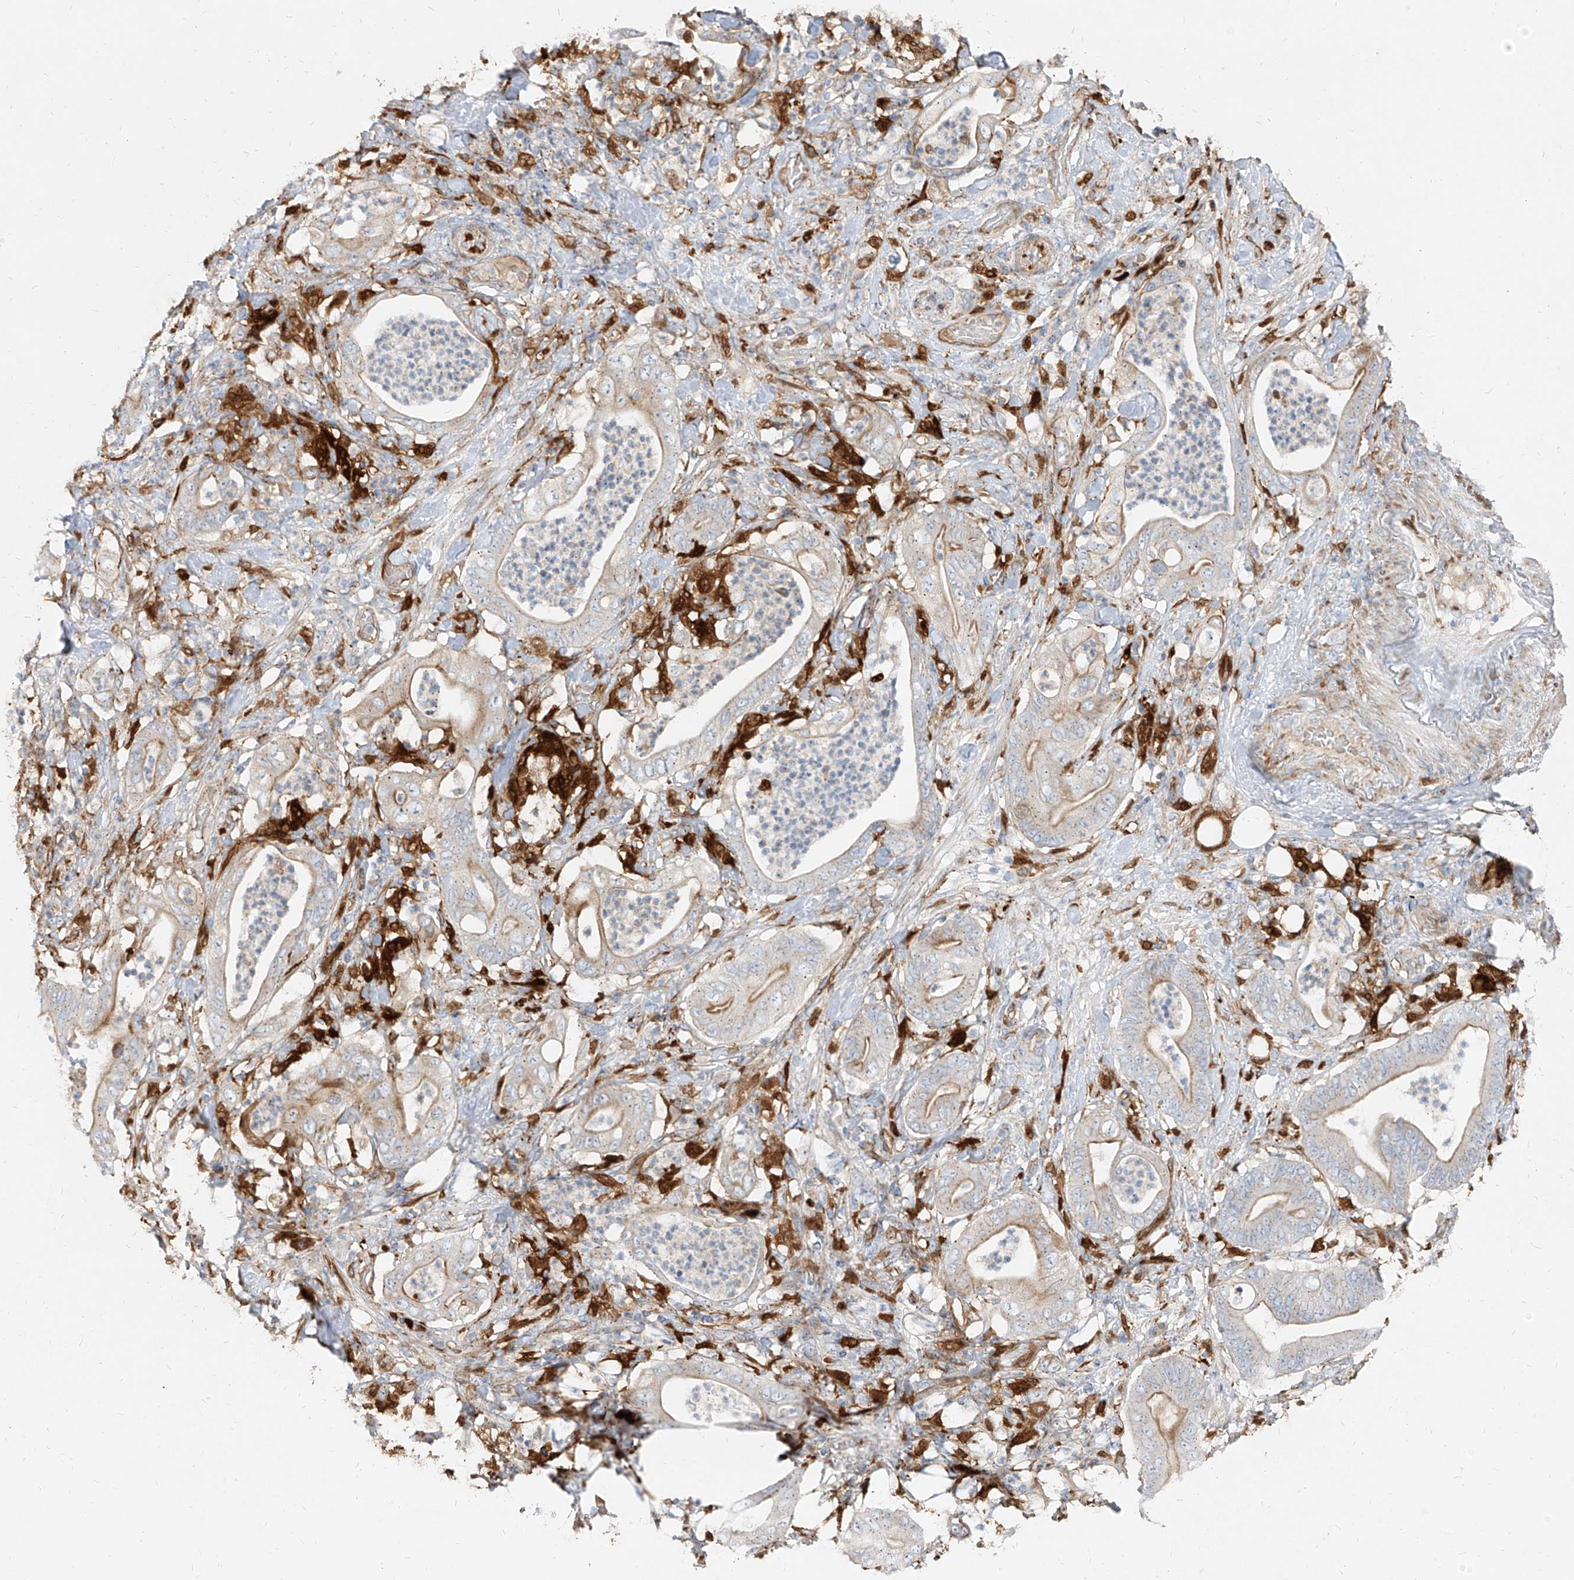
{"staining": {"intensity": "moderate", "quantity": "25%-75%", "location": "cytoplasmic/membranous"}, "tissue": "stomach cancer", "cell_type": "Tumor cells", "image_type": "cancer", "snomed": [{"axis": "morphology", "description": "Adenocarcinoma, NOS"}, {"axis": "topography", "description": "Stomach"}], "caption": "Stomach cancer was stained to show a protein in brown. There is medium levels of moderate cytoplasmic/membranous expression in approximately 25%-75% of tumor cells.", "gene": "KYNU", "patient": {"sex": "female", "age": 73}}